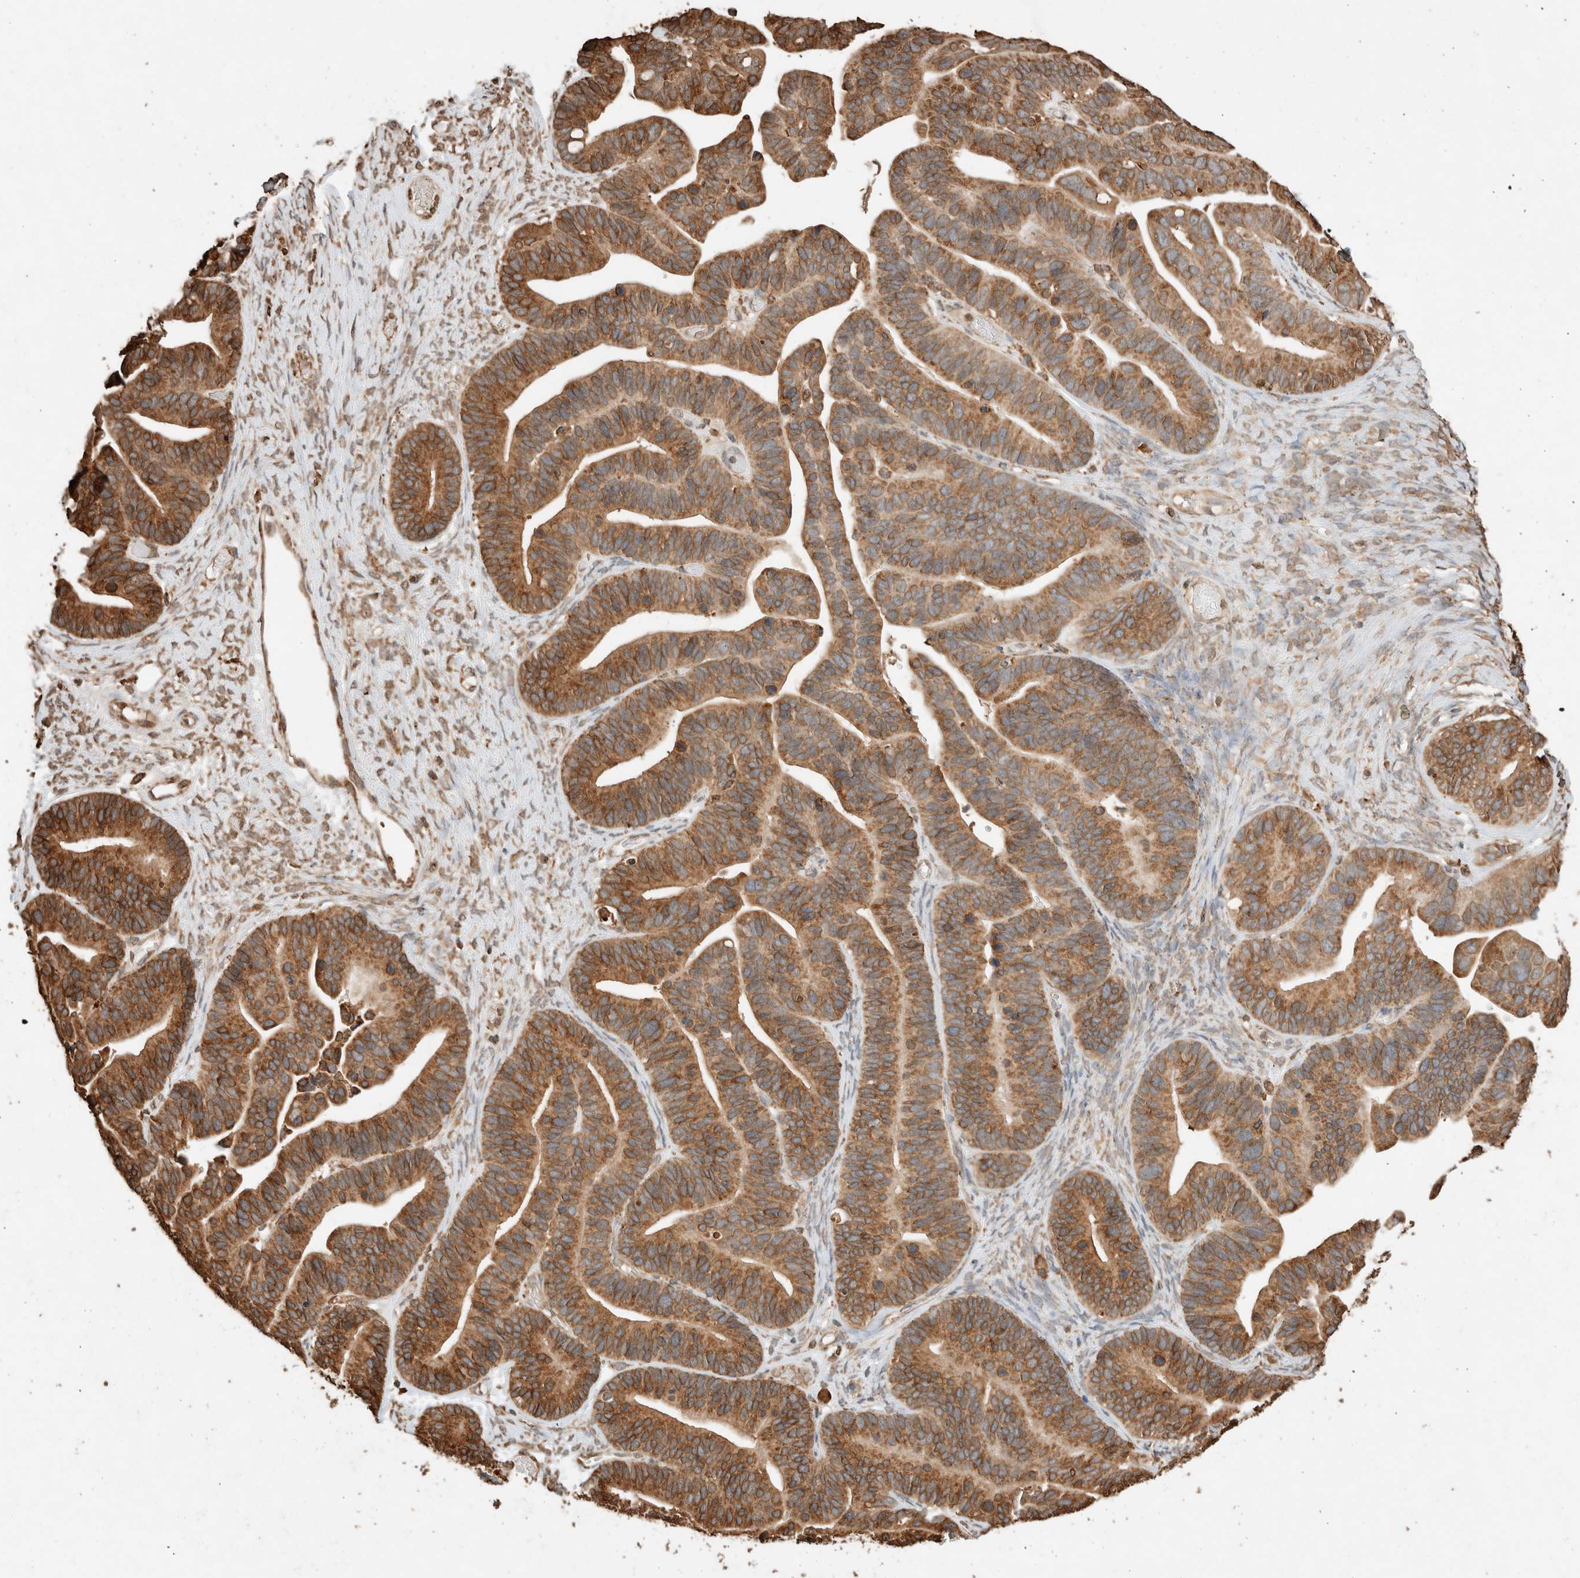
{"staining": {"intensity": "moderate", "quantity": ">75%", "location": "cytoplasmic/membranous"}, "tissue": "ovarian cancer", "cell_type": "Tumor cells", "image_type": "cancer", "snomed": [{"axis": "morphology", "description": "Cystadenocarcinoma, serous, NOS"}, {"axis": "topography", "description": "Ovary"}], "caption": "Immunohistochemistry histopathology image of ovarian cancer stained for a protein (brown), which displays medium levels of moderate cytoplasmic/membranous positivity in about >75% of tumor cells.", "gene": "ERAP1", "patient": {"sex": "female", "age": 56}}